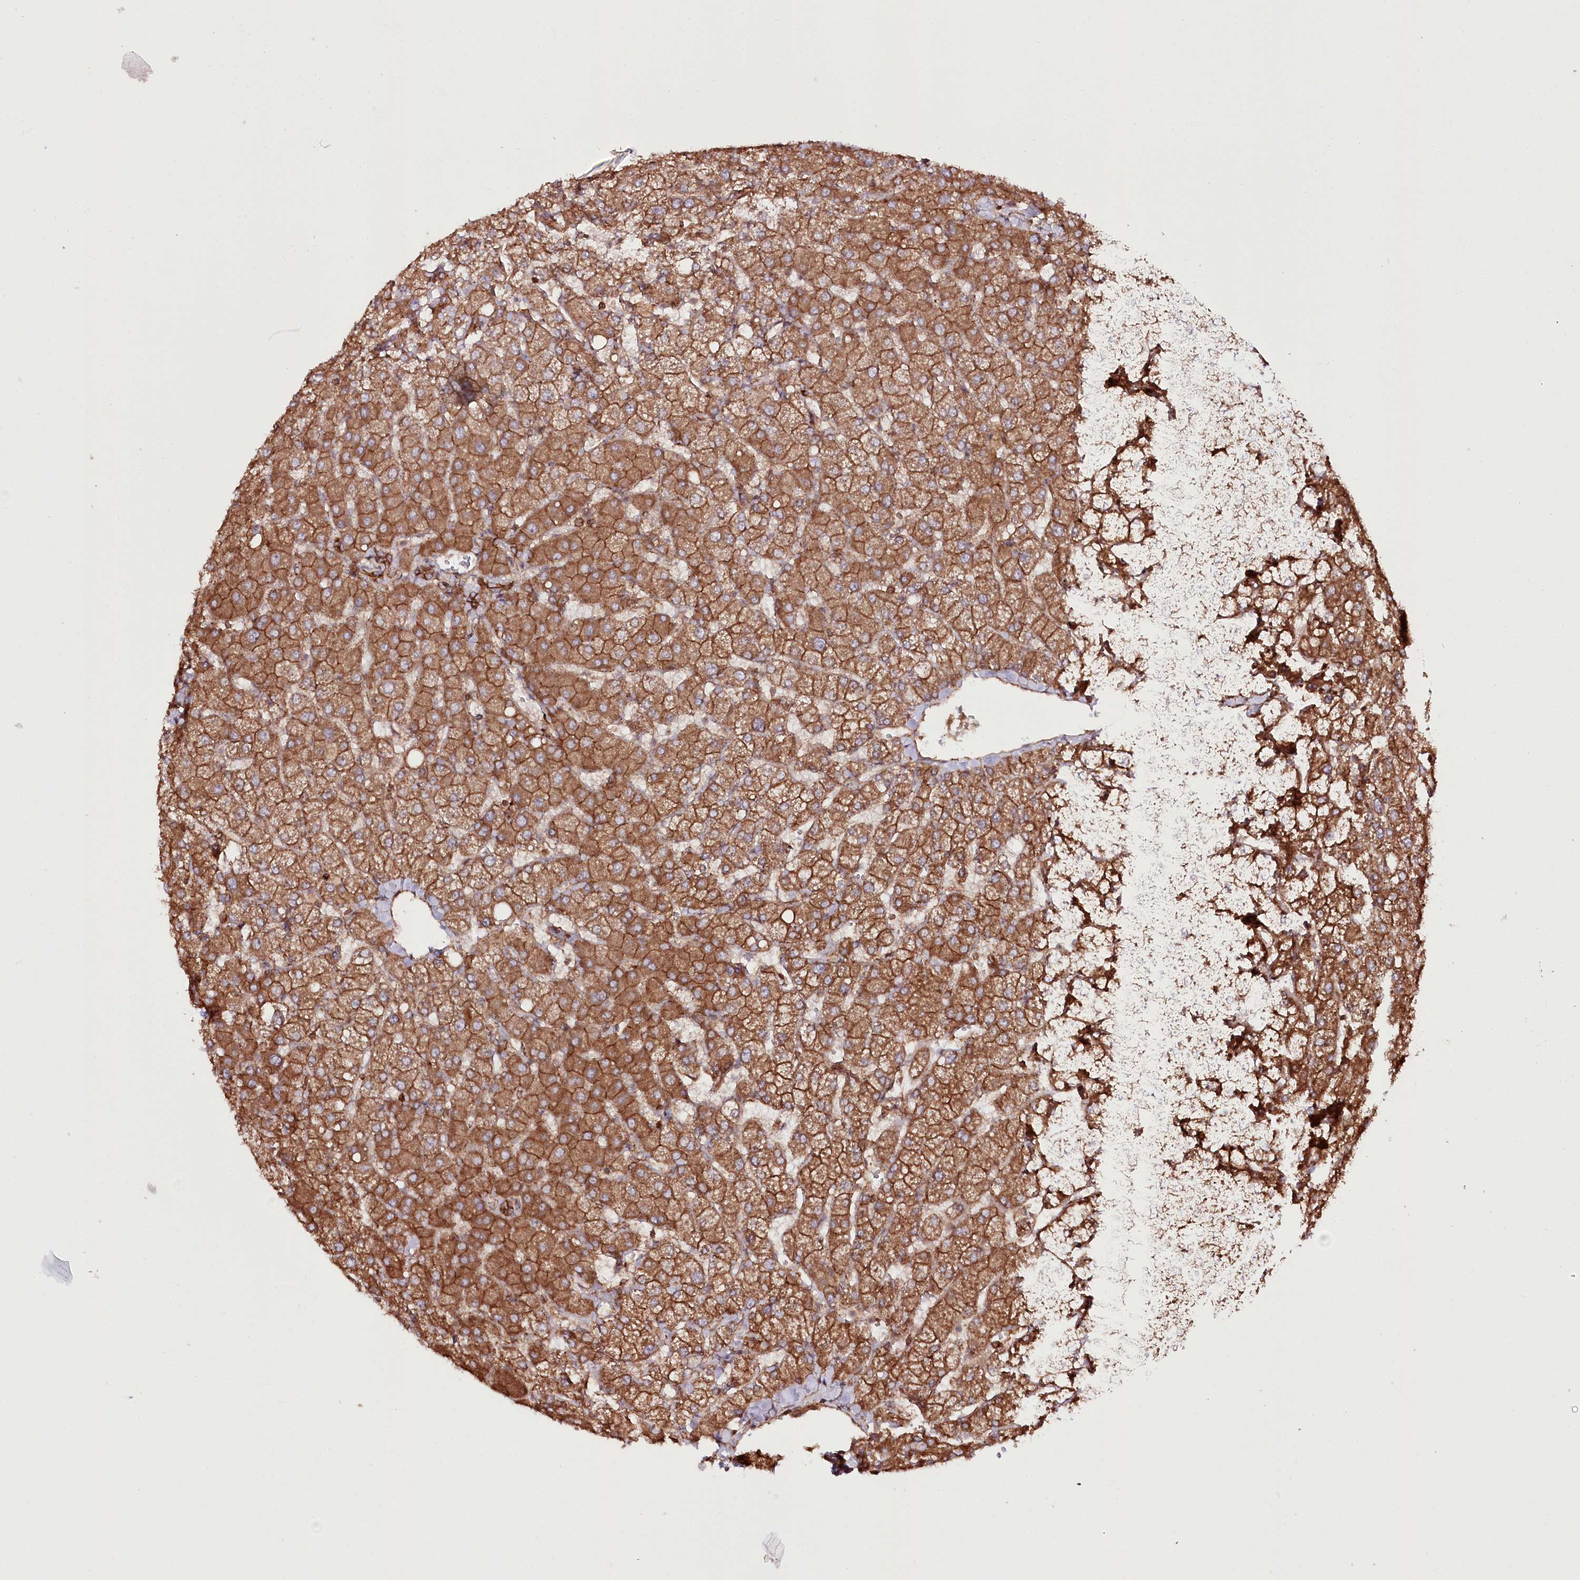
{"staining": {"intensity": "moderate", "quantity": ">75%", "location": "cytoplasmic/membranous"}, "tissue": "liver", "cell_type": "Cholangiocytes", "image_type": "normal", "snomed": [{"axis": "morphology", "description": "Normal tissue, NOS"}, {"axis": "topography", "description": "Liver"}], "caption": "Immunohistochemistry staining of unremarkable liver, which shows medium levels of moderate cytoplasmic/membranous positivity in approximately >75% of cholangiocytes indicating moderate cytoplasmic/membranous protein staining. The staining was performed using DAB (brown) for protein detection and nuclei were counterstained in hematoxylin (blue).", "gene": "DHX29", "patient": {"sex": "female", "age": 54}}